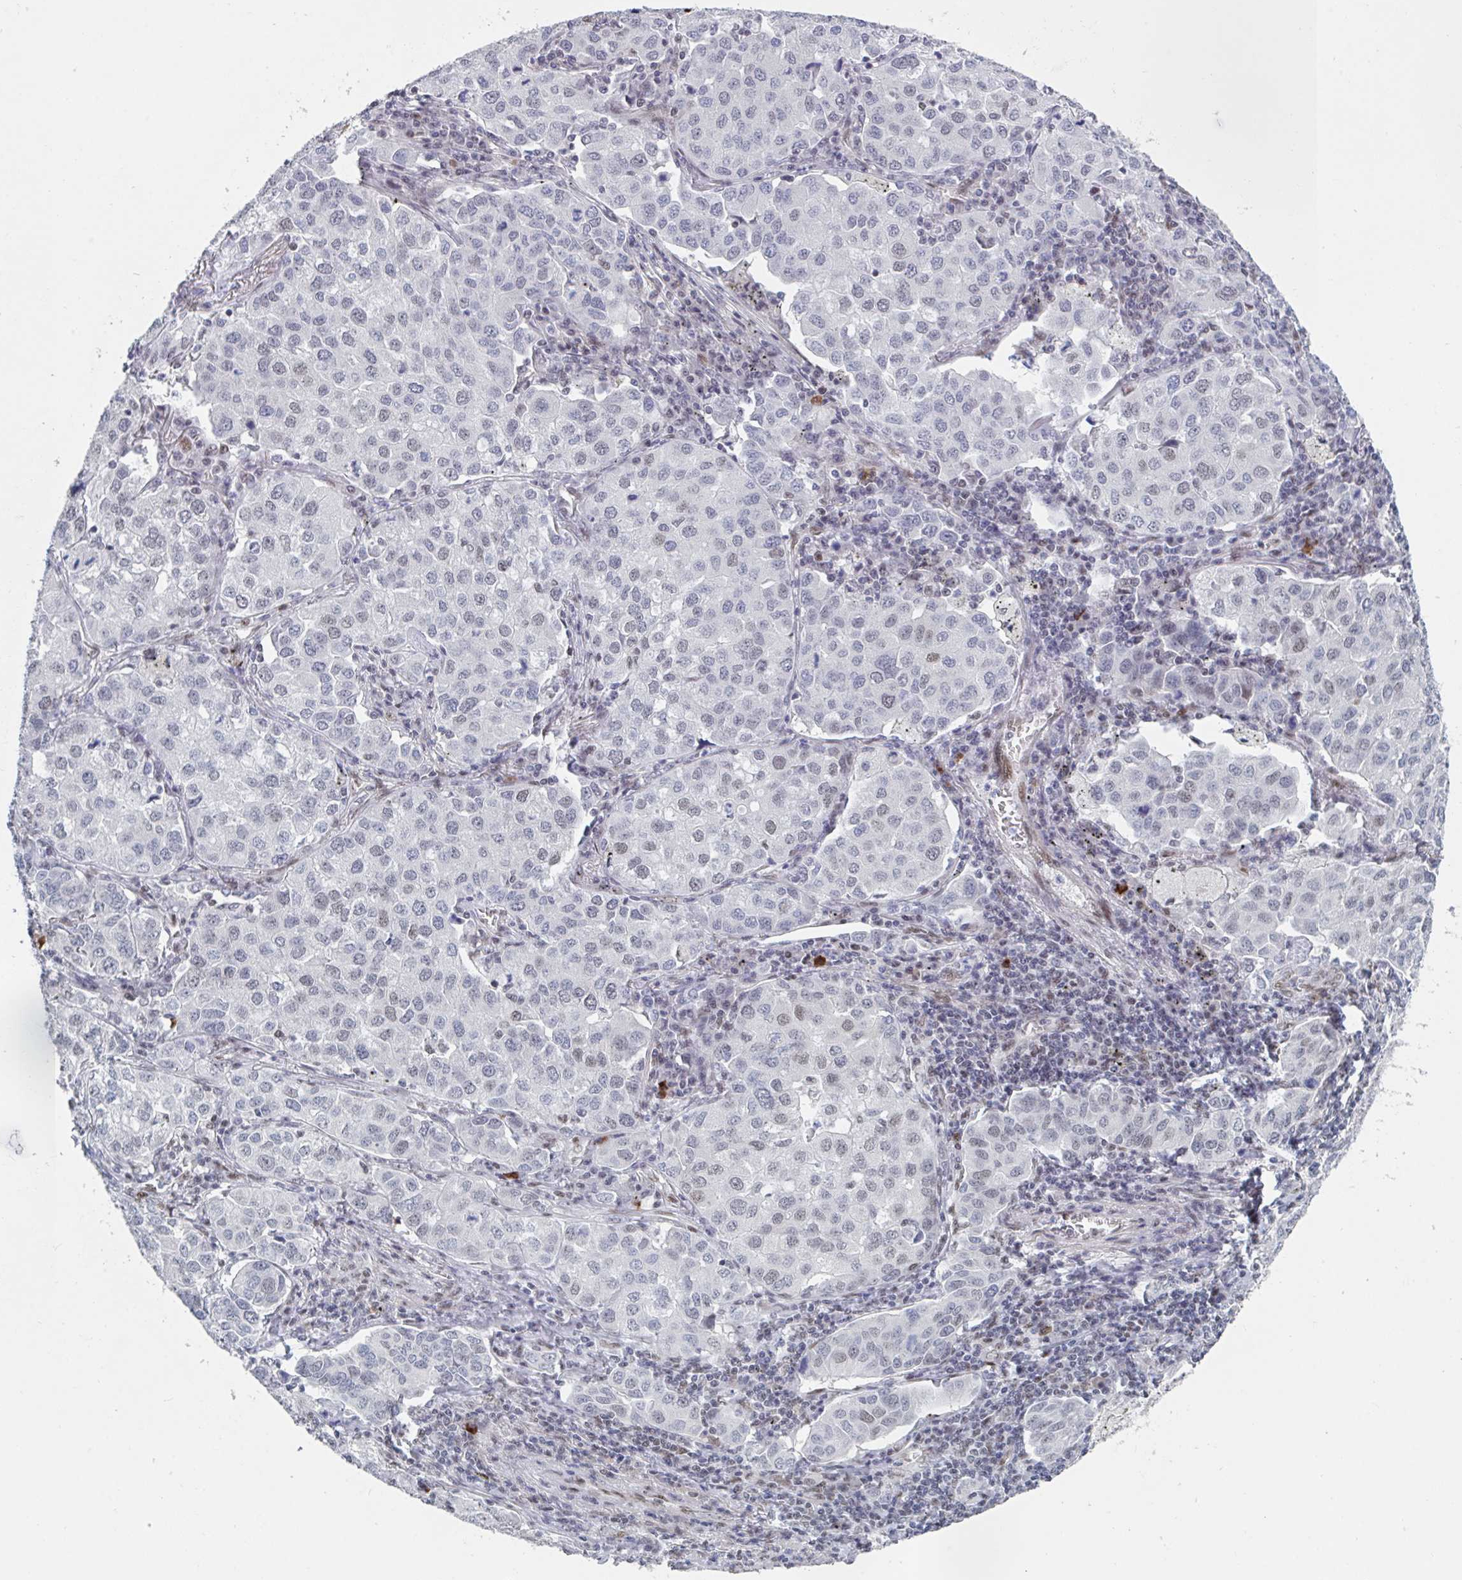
{"staining": {"intensity": "weak", "quantity": "25%-75%", "location": "nuclear"}, "tissue": "lung cancer", "cell_type": "Tumor cells", "image_type": "cancer", "snomed": [{"axis": "morphology", "description": "Adenocarcinoma, NOS"}, {"axis": "morphology", "description": "Adenocarcinoma, metastatic, NOS"}, {"axis": "topography", "description": "Lymph node"}, {"axis": "topography", "description": "Lung"}], "caption": "The photomicrograph demonstrates immunohistochemical staining of lung cancer (adenocarcinoma). There is weak nuclear expression is seen in approximately 25%-75% of tumor cells.", "gene": "BCL7B", "patient": {"sex": "female", "age": 65}}